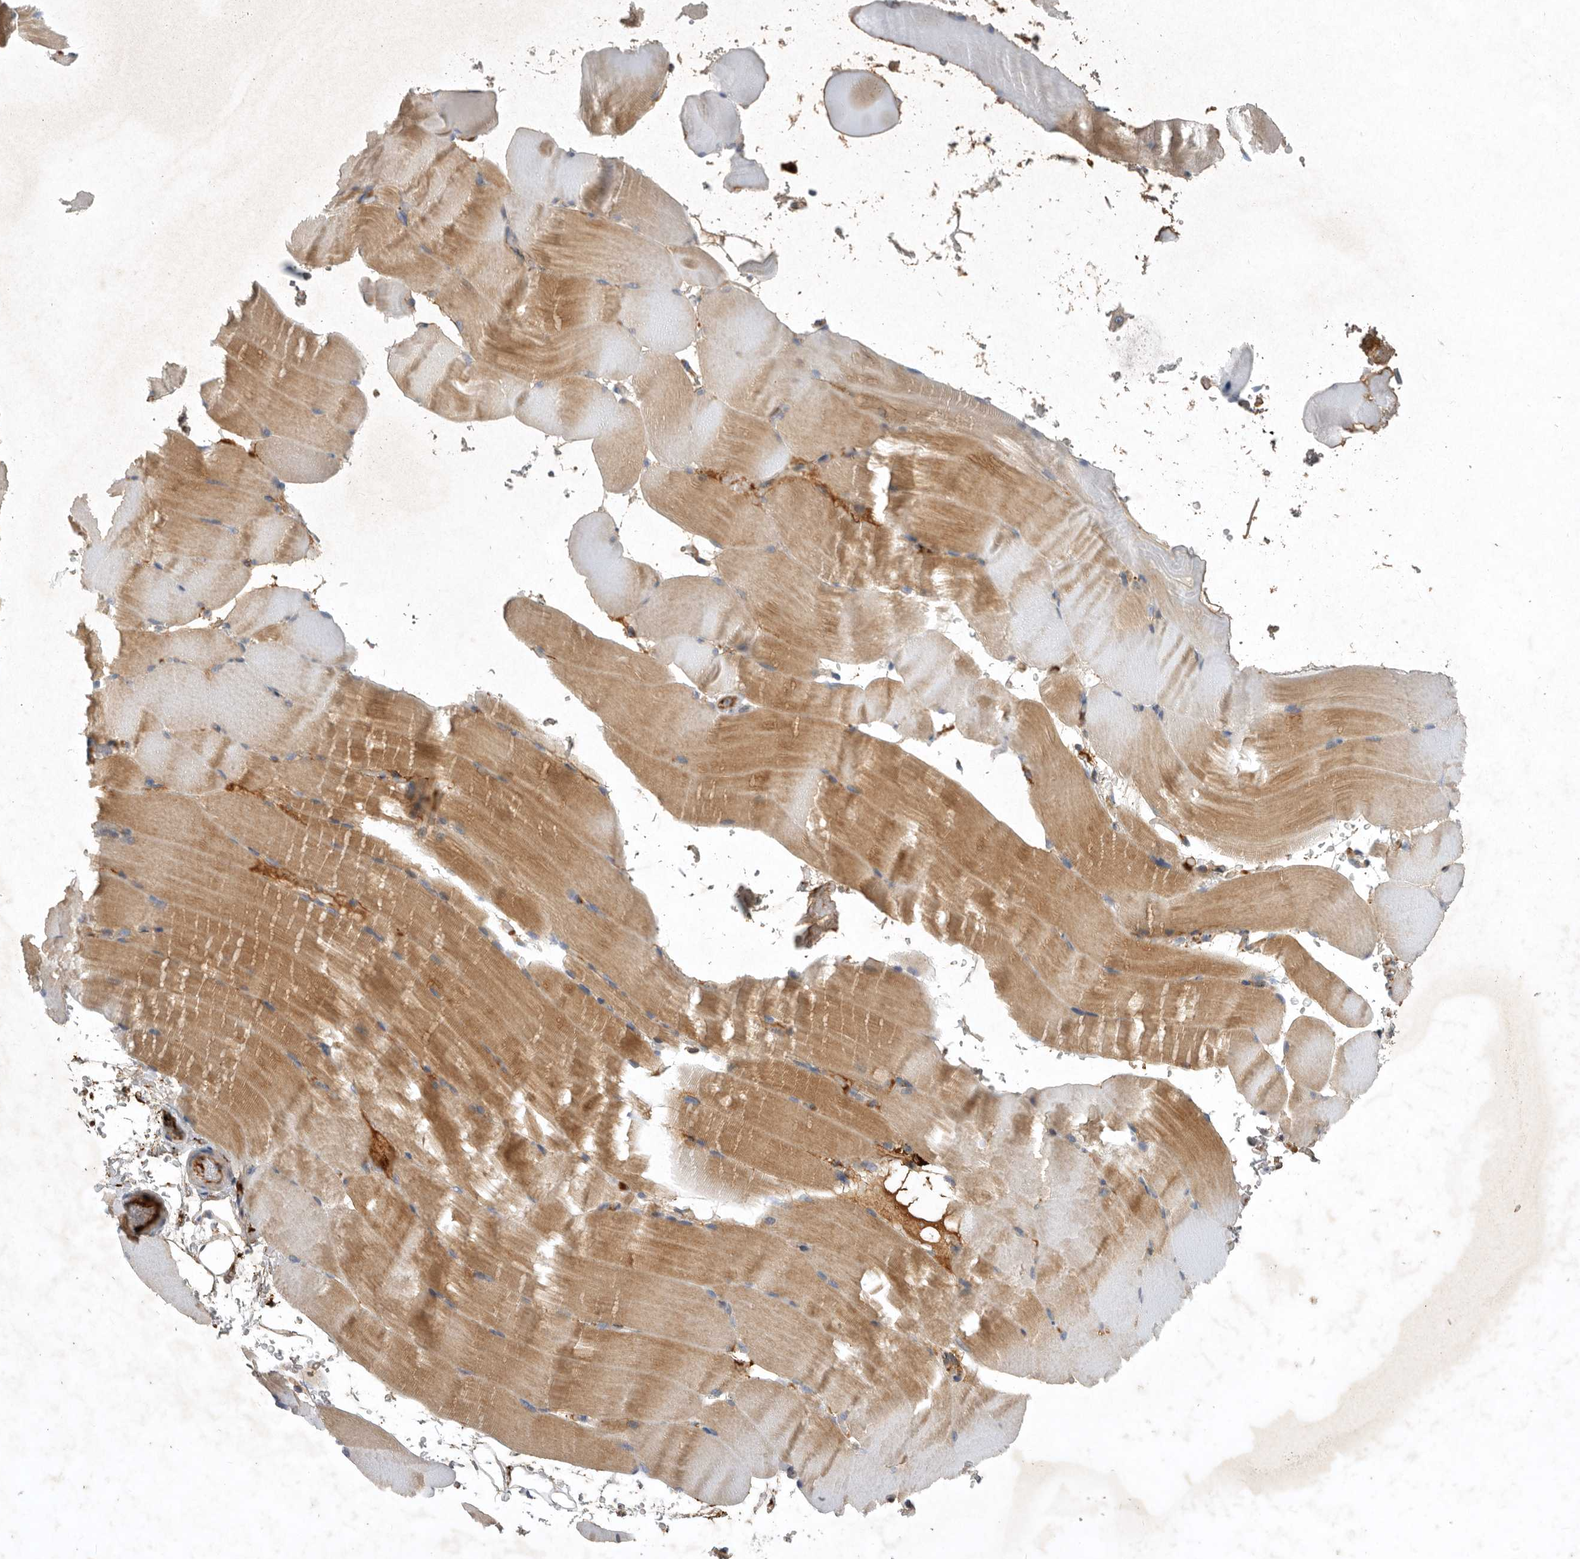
{"staining": {"intensity": "moderate", "quantity": ">75%", "location": "cytoplasmic/membranous"}, "tissue": "skeletal muscle", "cell_type": "Myocytes", "image_type": "normal", "snomed": [{"axis": "morphology", "description": "Normal tissue, NOS"}, {"axis": "topography", "description": "Skeletal muscle"}, {"axis": "topography", "description": "Parathyroid gland"}], "caption": "Immunohistochemical staining of normal skeletal muscle exhibits >75% levels of moderate cytoplasmic/membranous protein positivity in approximately >75% of myocytes.", "gene": "MLPH", "patient": {"sex": "female", "age": 37}}